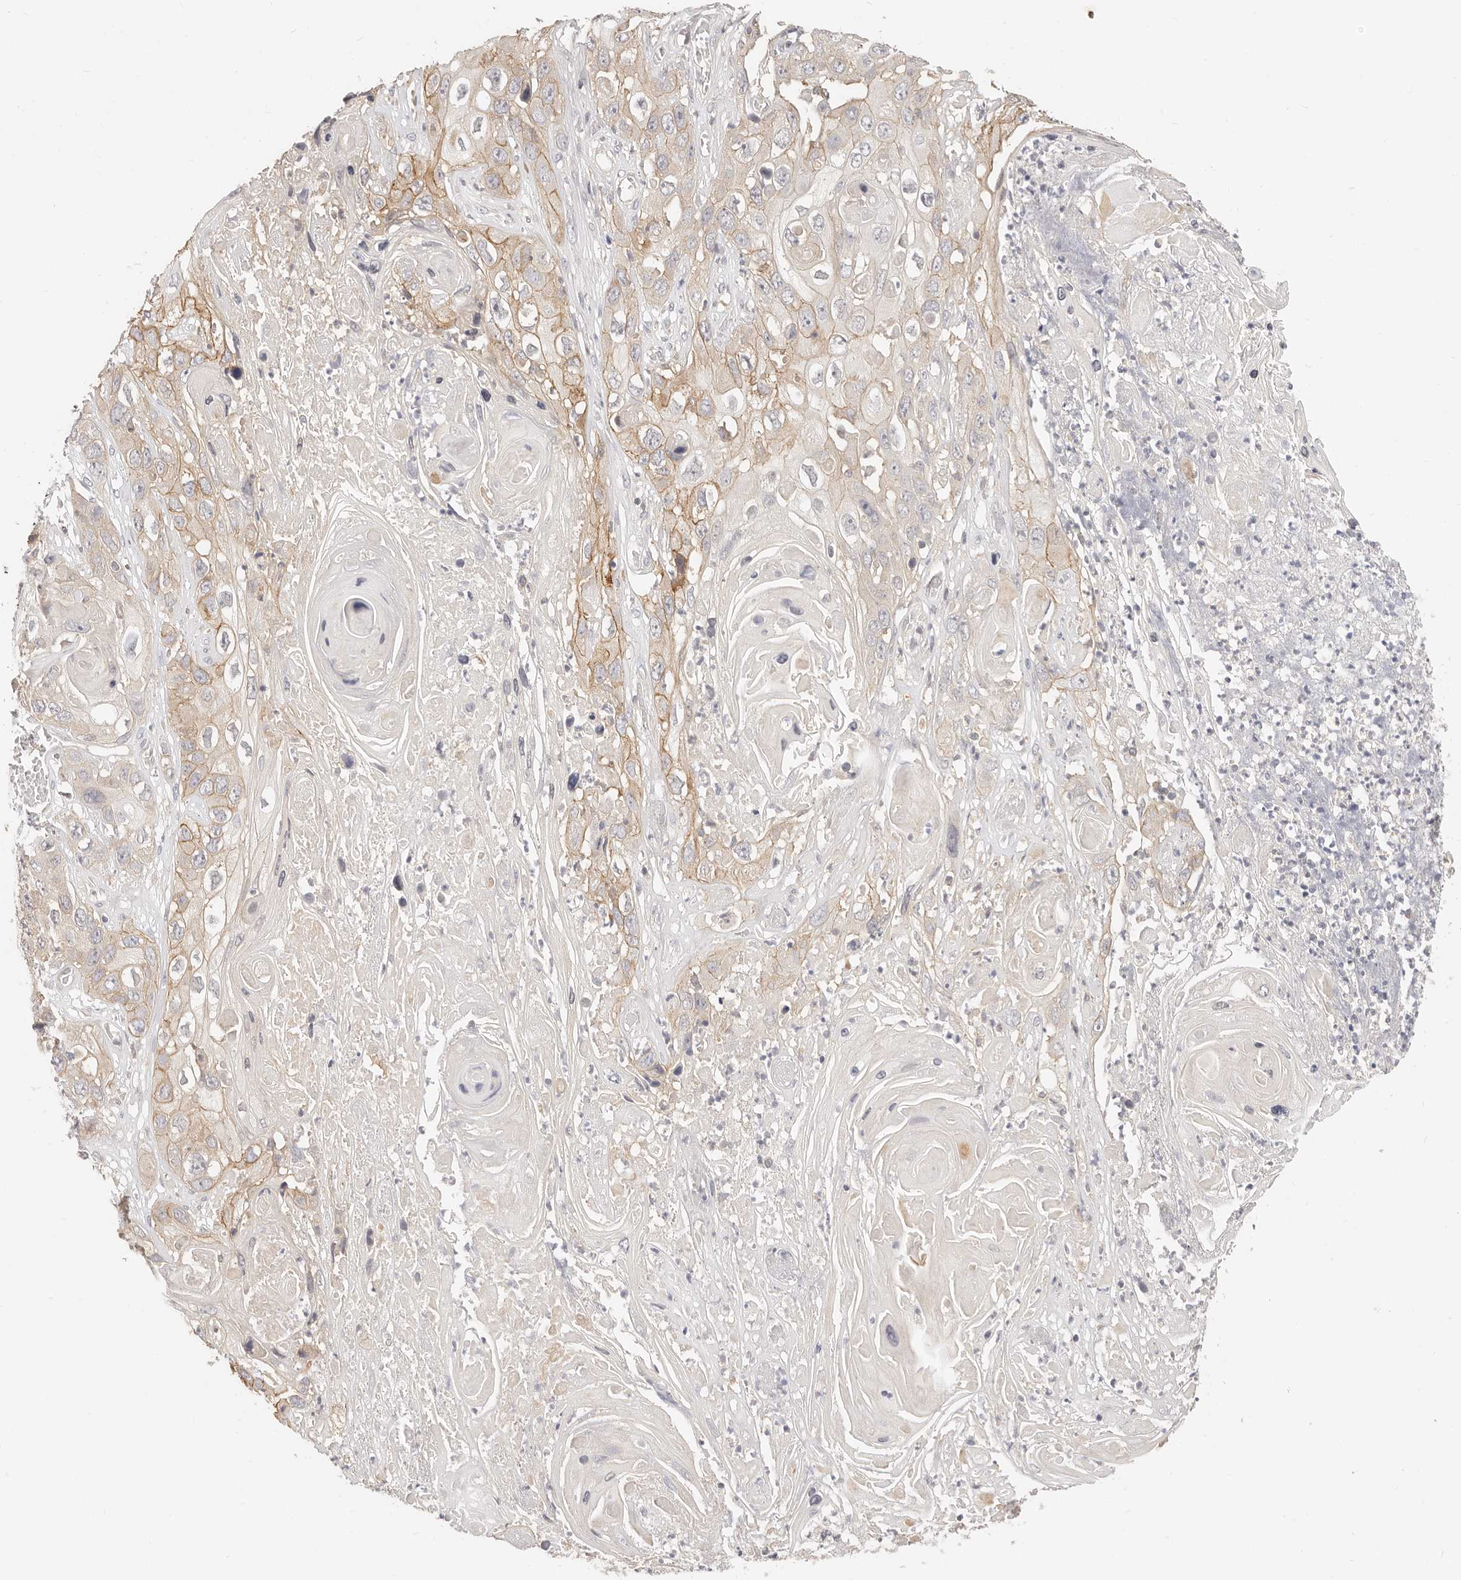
{"staining": {"intensity": "moderate", "quantity": "<25%", "location": "cytoplasmic/membranous"}, "tissue": "skin cancer", "cell_type": "Tumor cells", "image_type": "cancer", "snomed": [{"axis": "morphology", "description": "Squamous cell carcinoma, NOS"}, {"axis": "topography", "description": "Skin"}], "caption": "DAB (3,3'-diaminobenzidine) immunohistochemical staining of human skin squamous cell carcinoma reveals moderate cytoplasmic/membranous protein positivity in approximately <25% of tumor cells. (DAB (3,3'-diaminobenzidine) IHC with brightfield microscopy, high magnification).", "gene": "DTNBP1", "patient": {"sex": "male", "age": 55}}